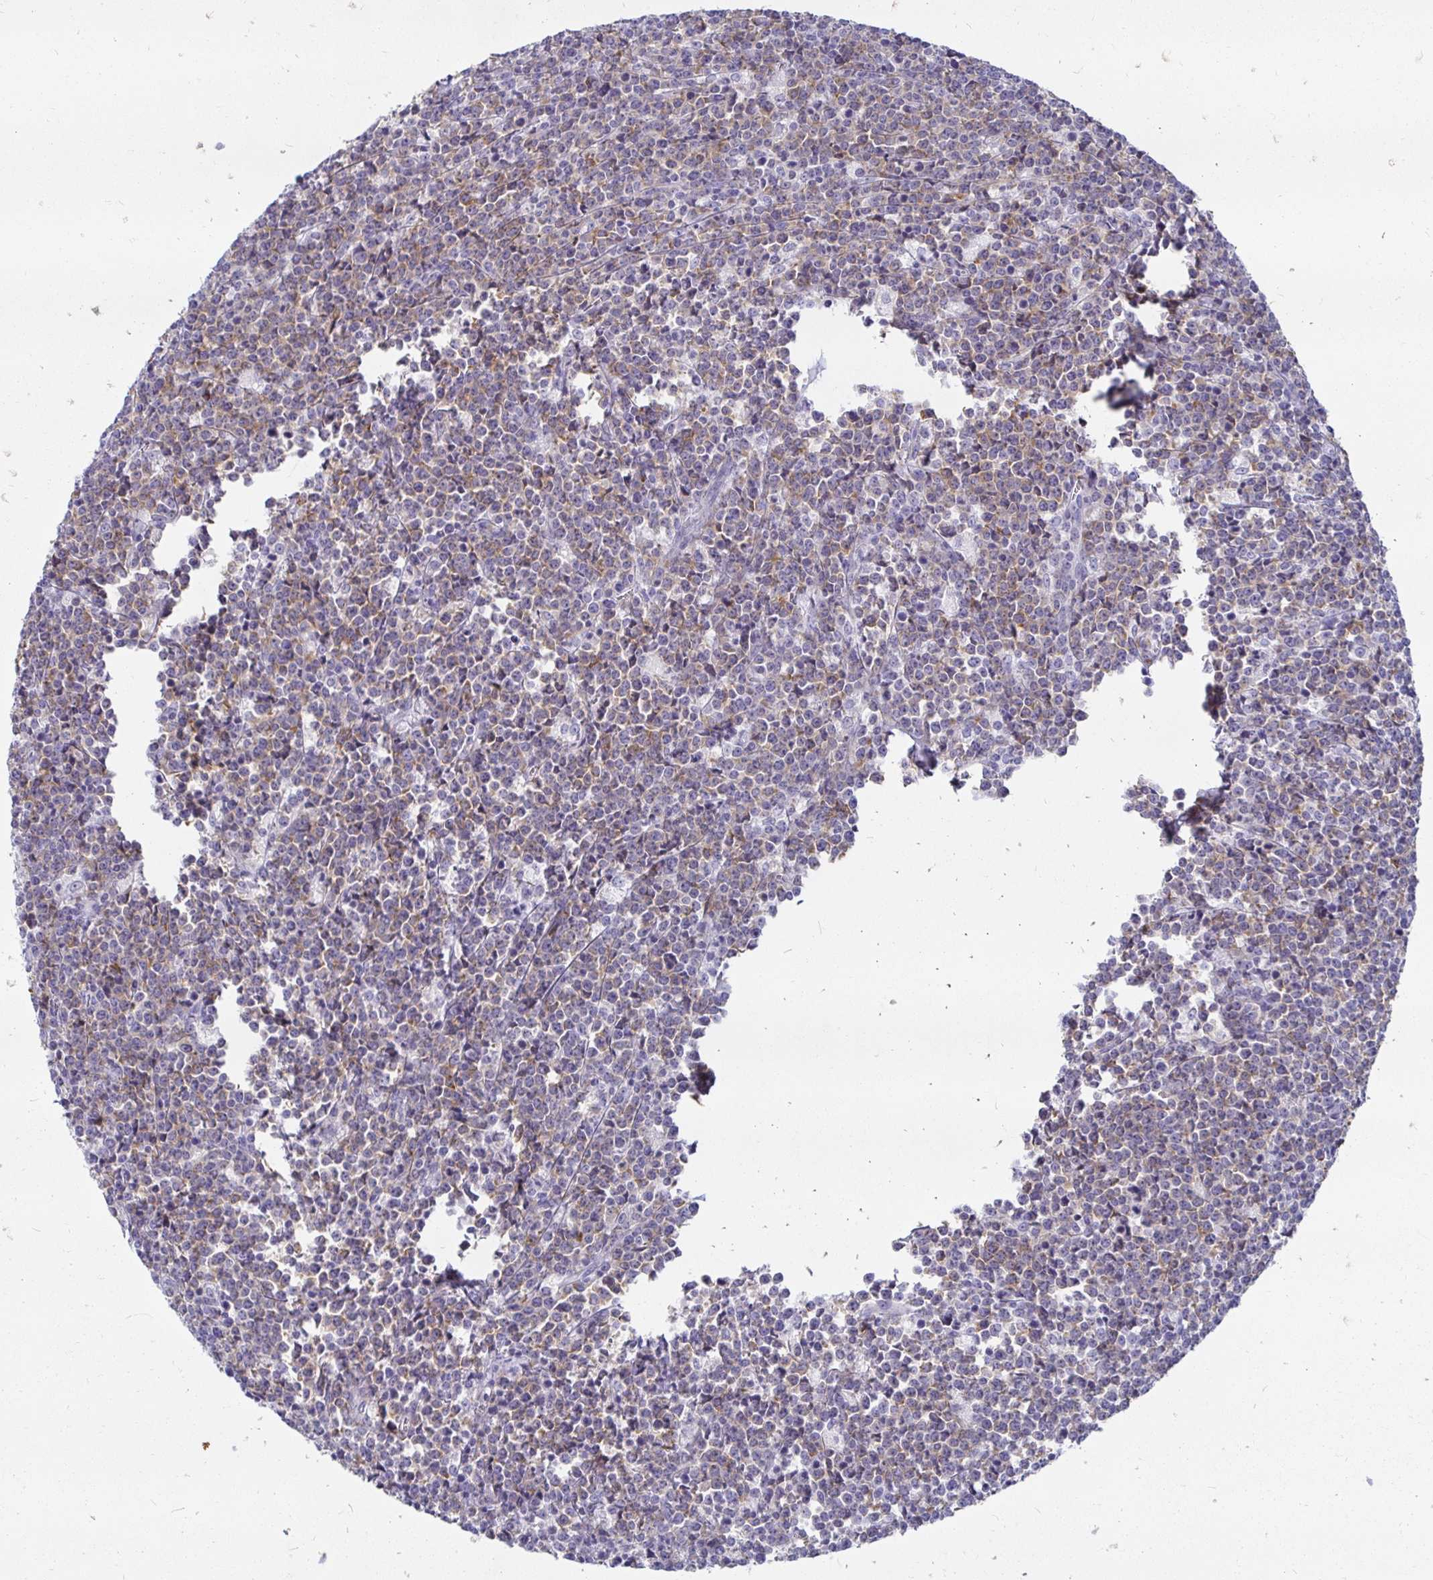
{"staining": {"intensity": "moderate", "quantity": "25%-75%", "location": "cytoplasmic/membranous"}, "tissue": "lymphoma", "cell_type": "Tumor cells", "image_type": "cancer", "snomed": [{"axis": "morphology", "description": "Malignant lymphoma, non-Hodgkin's type, High grade"}, {"axis": "topography", "description": "Small intestine"}], "caption": "Moderate cytoplasmic/membranous positivity for a protein is seen in approximately 25%-75% of tumor cells of high-grade malignant lymphoma, non-Hodgkin's type using immunohistochemistry.", "gene": "PEG10", "patient": {"sex": "female", "age": 56}}